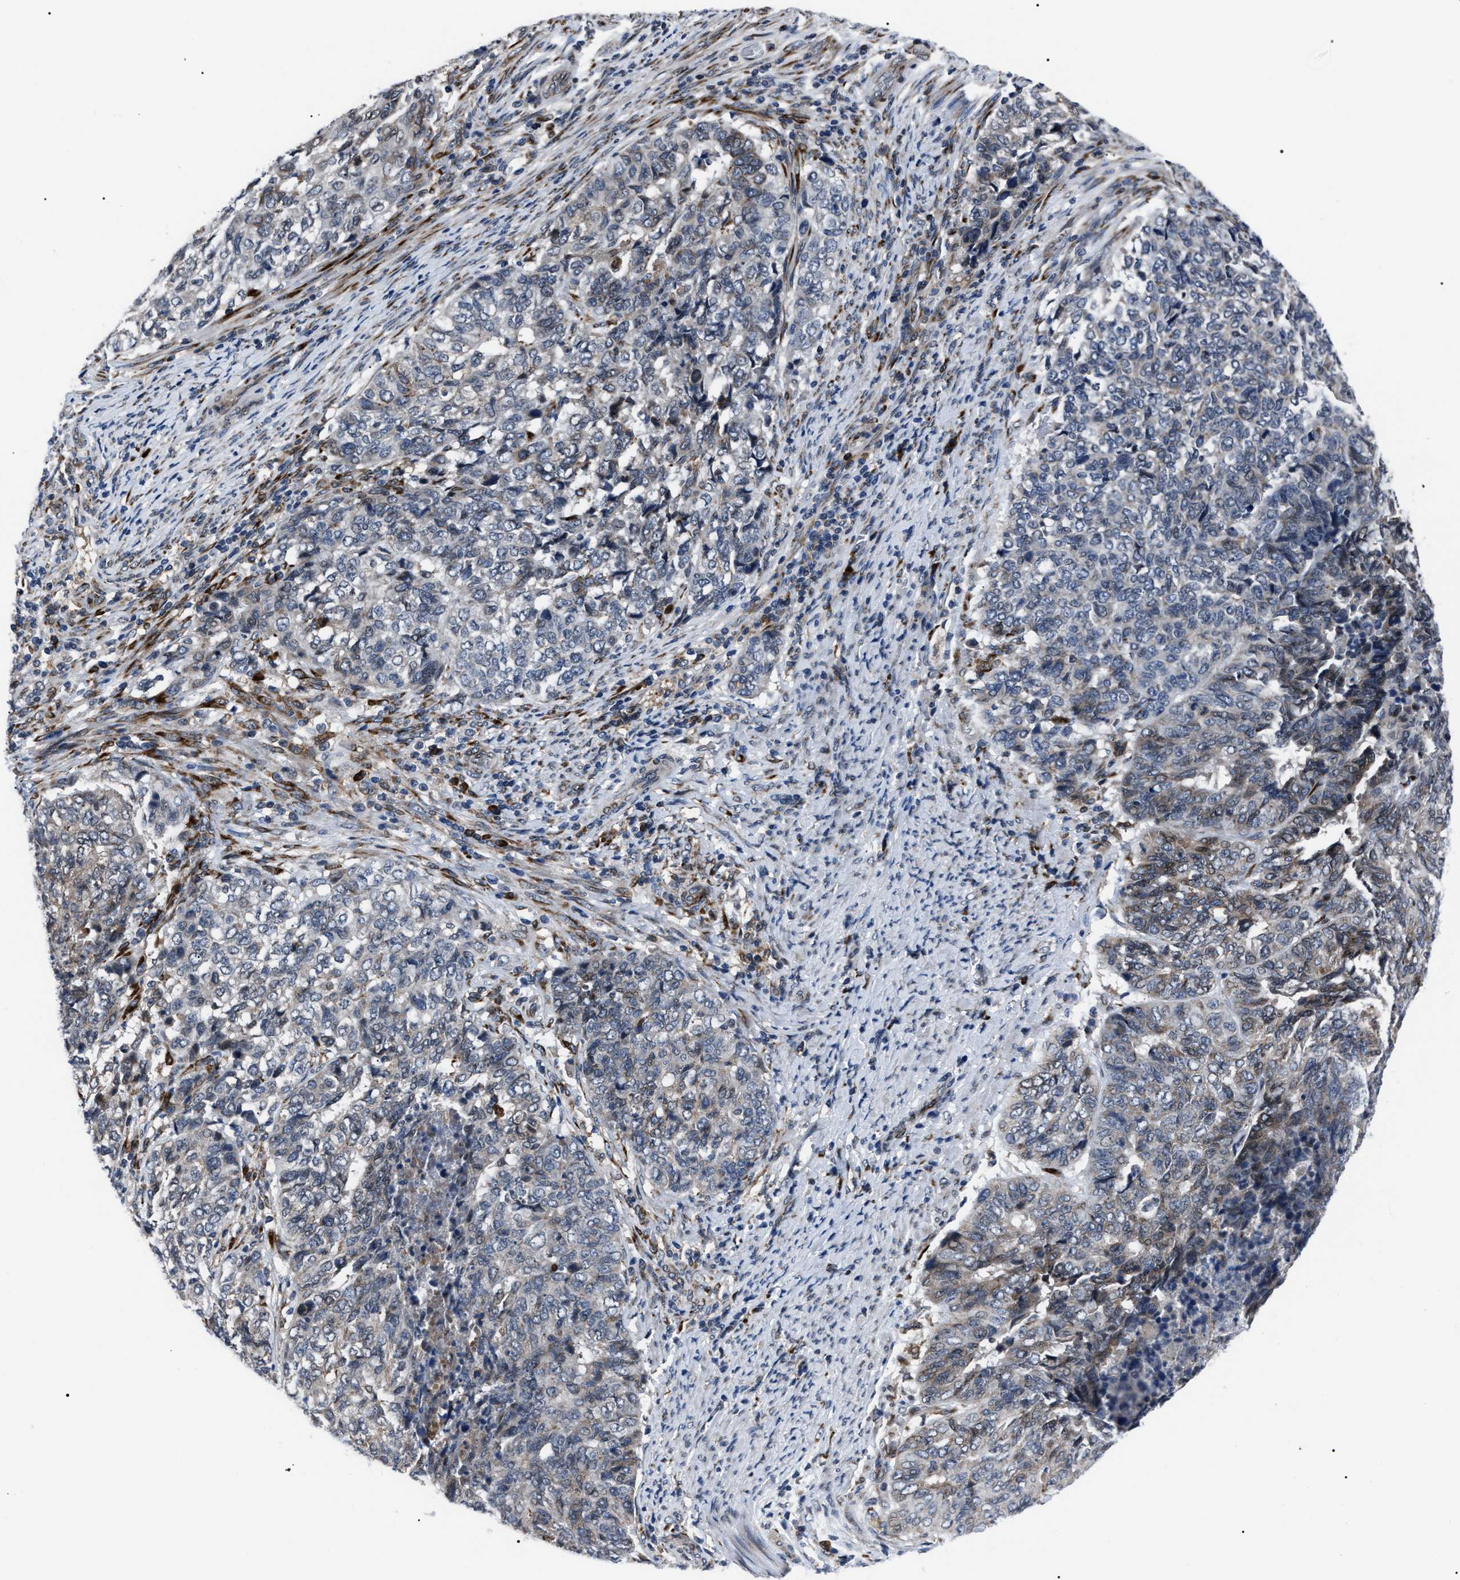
{"staining": {"intensity": "moderate", "quantity": "<25%", "location": "cytoplasmic/membranous"}, "tissue": "endometrial cancer", "cell_type": "Tumor cells", "image_type": "cancer", "snomed": [{"axis": "morphology", "description": "Adenocarcinoma, NOS"}, {"axis": "topography", "description": "Endometrium"}], "caption": "Immunohistochemical staining of endometrial adenocarcinoma demonstrates low levels of moderate cytoplasmic/membranous protein staining in approximately <25% of tumor cells.", "gene": "LRRC14", "patient": {"sex": "female", "age": 80}}